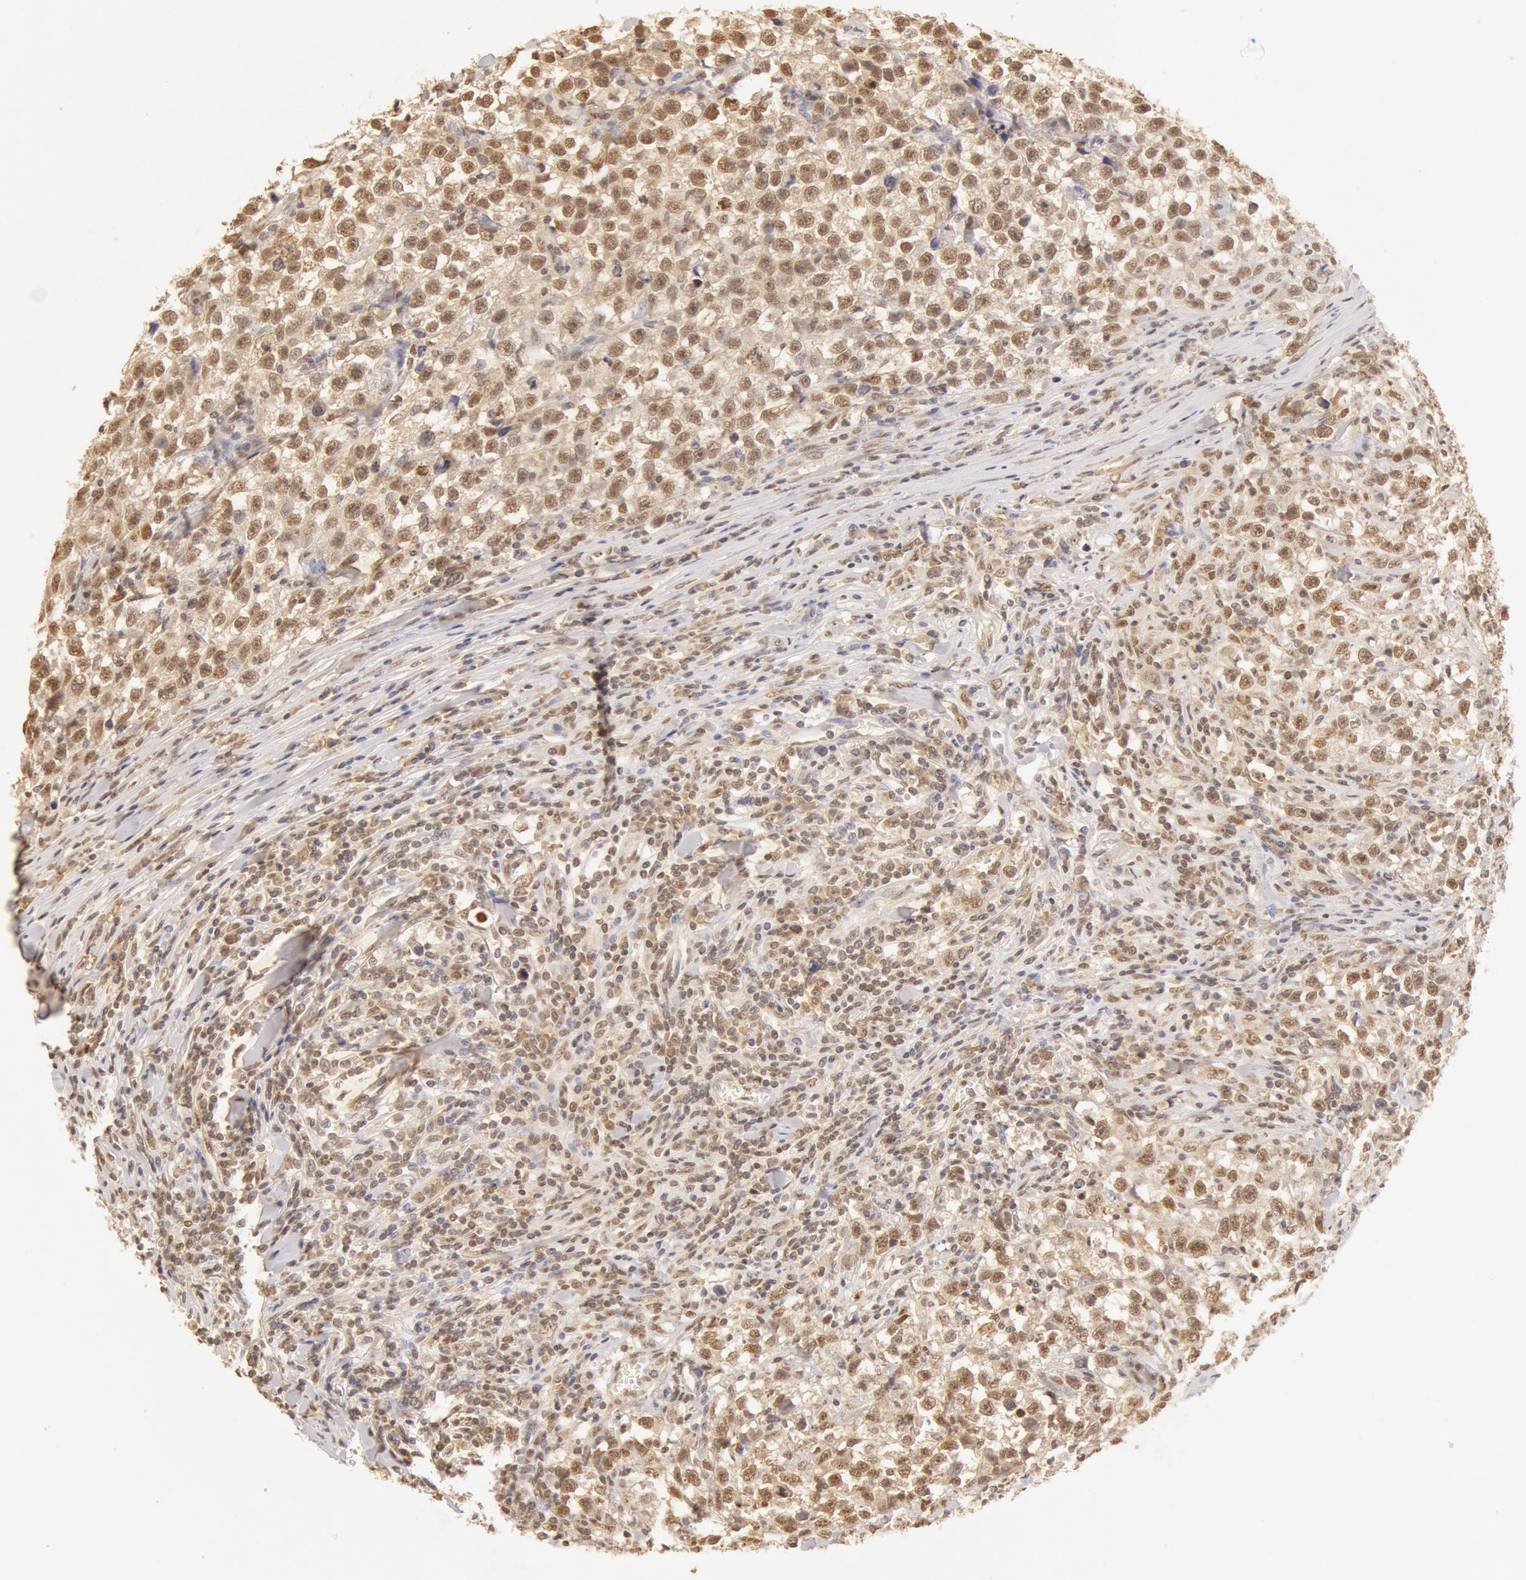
{"staining": {"intensity": "moderate", "quantity": ">75%", "location": "cytoplasmic/membranous,nuclear"}, "tissue": "testis cancer", "cell_type": "Tumor cells", "image_type": "cancer", "snomed": [{"axis": "morphology", "description": "Seminoma, NOS"}, {"axis": "morphology", "description": "Carcinoma, Embryonal, NOS"}, {"axis": "topography", "description": "Testis"}], "caption": "Human testis cancer stained for a protein (brown) demonstrates moderate cytoplasmic/membranous and nuclear positive positivity in about >75% of tumor cells.", "gene": "SNRNP70", "patient": {"sex": "male", "age": 30}}